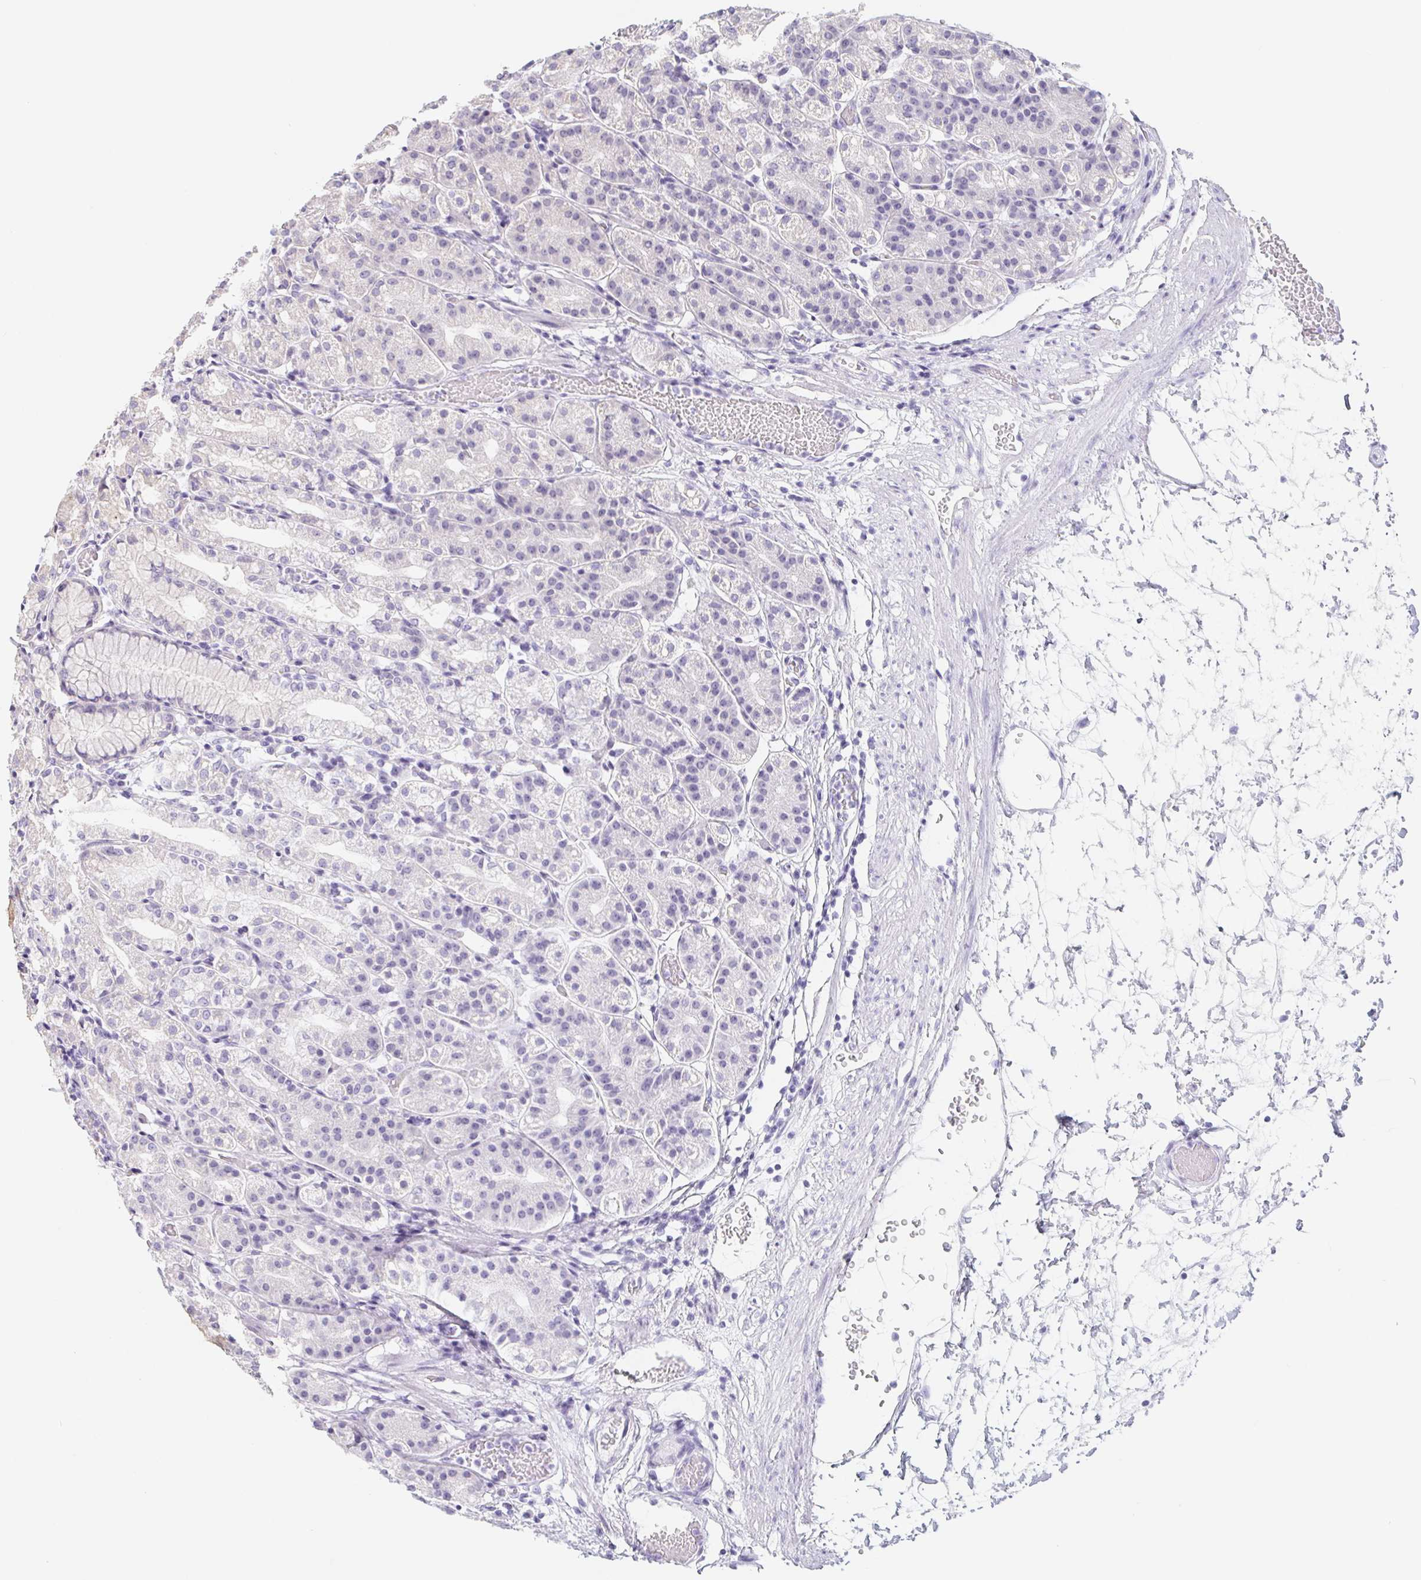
{"staining": {"intensity": "negative", "quantity": "none", "location": "none"}, "tissue": "stomach", "cell_type": "Glandular cells", "image_type": "normal", "snomed": [{"axis": "morphology", "description": "Normal tissue, NOS"}, {"axis": "topography", "description": "Stomach"}], "caption": "Glandular cells show no significant protein positivity in normal stomach. The staining is performed using DAB brown chromogen with nuclei counter-stained in using hematoxylin.", "gene": "GLIPR1L1", "patient": {"sex": "female", "age": 57}}